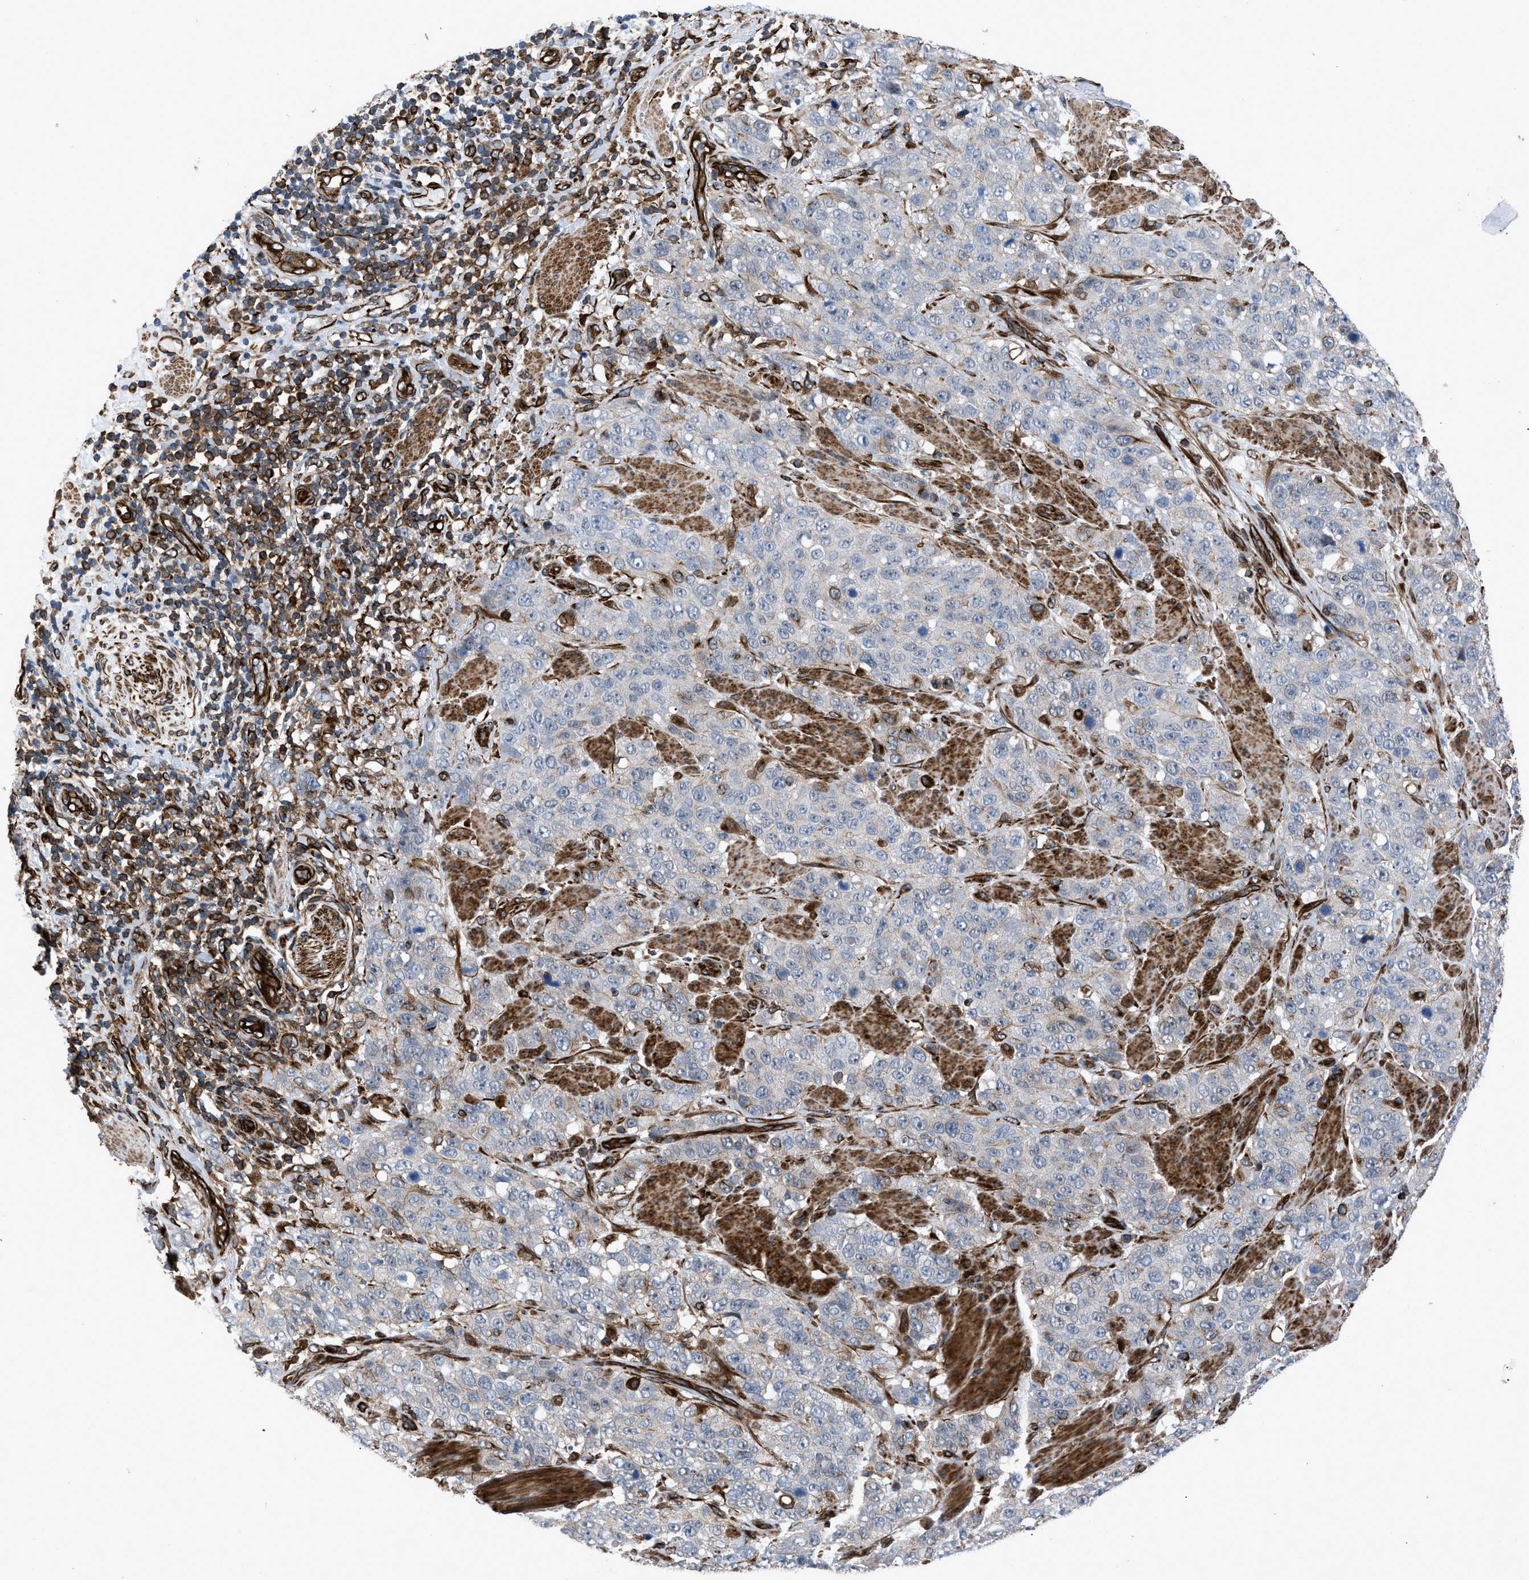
{"staining": {"intensity": "weak", "quantity": "<25%", "location": "cytoplasmic/membranous"}, "tissue": "stomach cancer", "cell_type": "Tumor cells", "image_type": "cancer", "snomed": [{"axis": "morphology", "description": "Adenocarcinoma, NOS"}, {"axis": "topography", "description": "Stomach"}], "caption": "A micrograph of human stomach adenocarcinoma is negative for staining in tumor cells.", "gene": "PTPRE", "patient": {"sex": "male", "age": 48}}